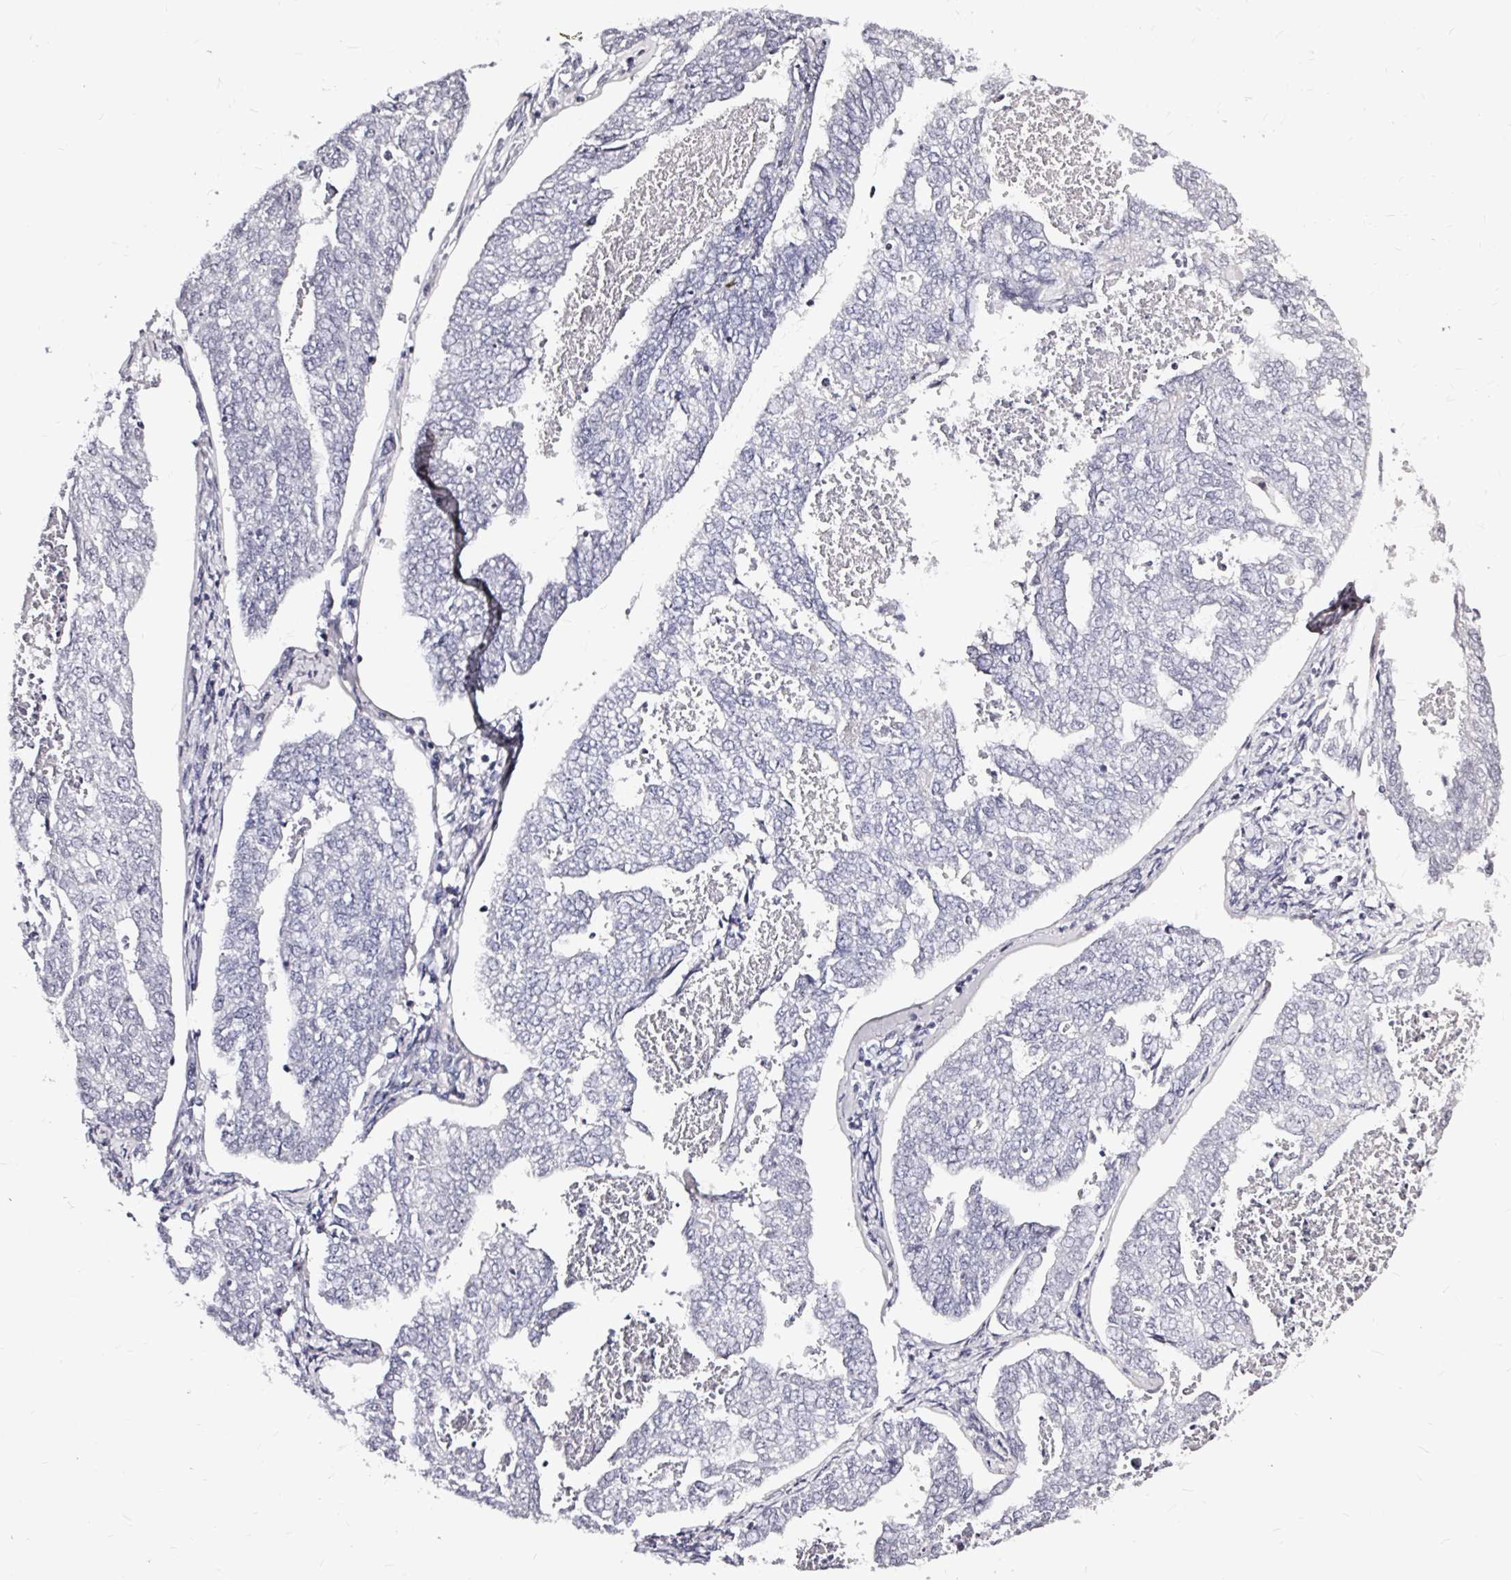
{"staining": {"intensity": "negative", "quantity": "none", "location": "none"}, "tissue": "endometrial cancer", "cell_type": "Tumor cells", "image_type": "cancer", "snomed": [{"axis": "morphology", "description": "Adenocarcinoma, NOS"}, {"axis": "topography", "description": "Endometrium"}], "caption": "Immunohistochemical staining of endometrial adenocarcinoma exhibits no significant expression in tumor cells.", "gene": "LUZP4", "patient": {"sex": "female", "age": 73}}